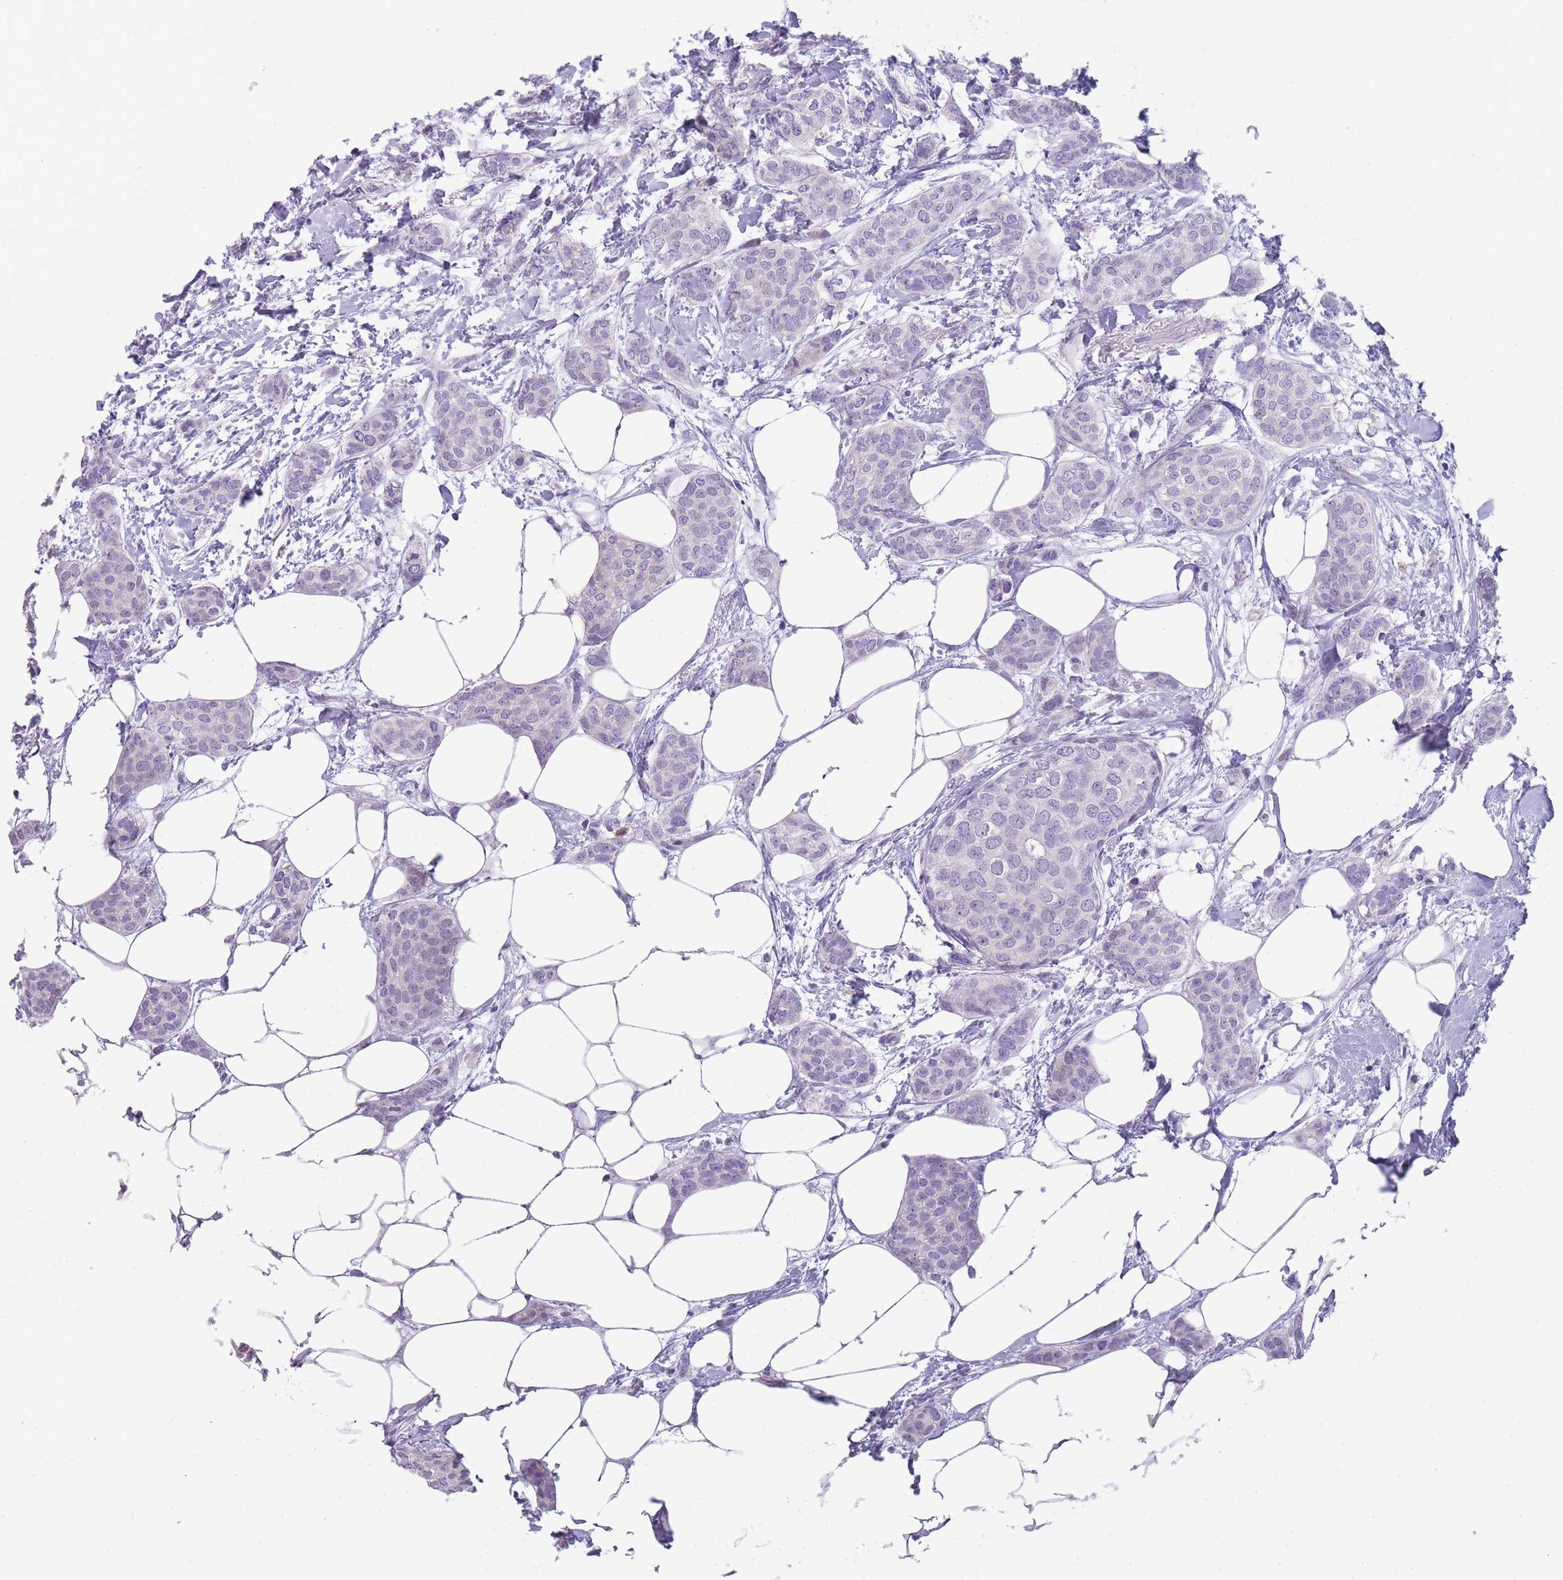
{"staining": {"intensity": "negative", "quantity": "none", "location": "none"}, "tissue": "breast cancer", "cell_type": "Tumor cells", "image_type": "cancer", "snomed": [{"axis": "morphology", "description": "Duct carcinoma"}, {"axis": "topography", "description": "Breast"}], "caption": "IHC micrograph of neoplastic tissue: human breast cancer (infiltrating ductal carcinoma) stained with DAB exhibits no significant protein expression in tumor cells.", "gene": "CR1L", "patient": {"sex": "female", "age": 72}}